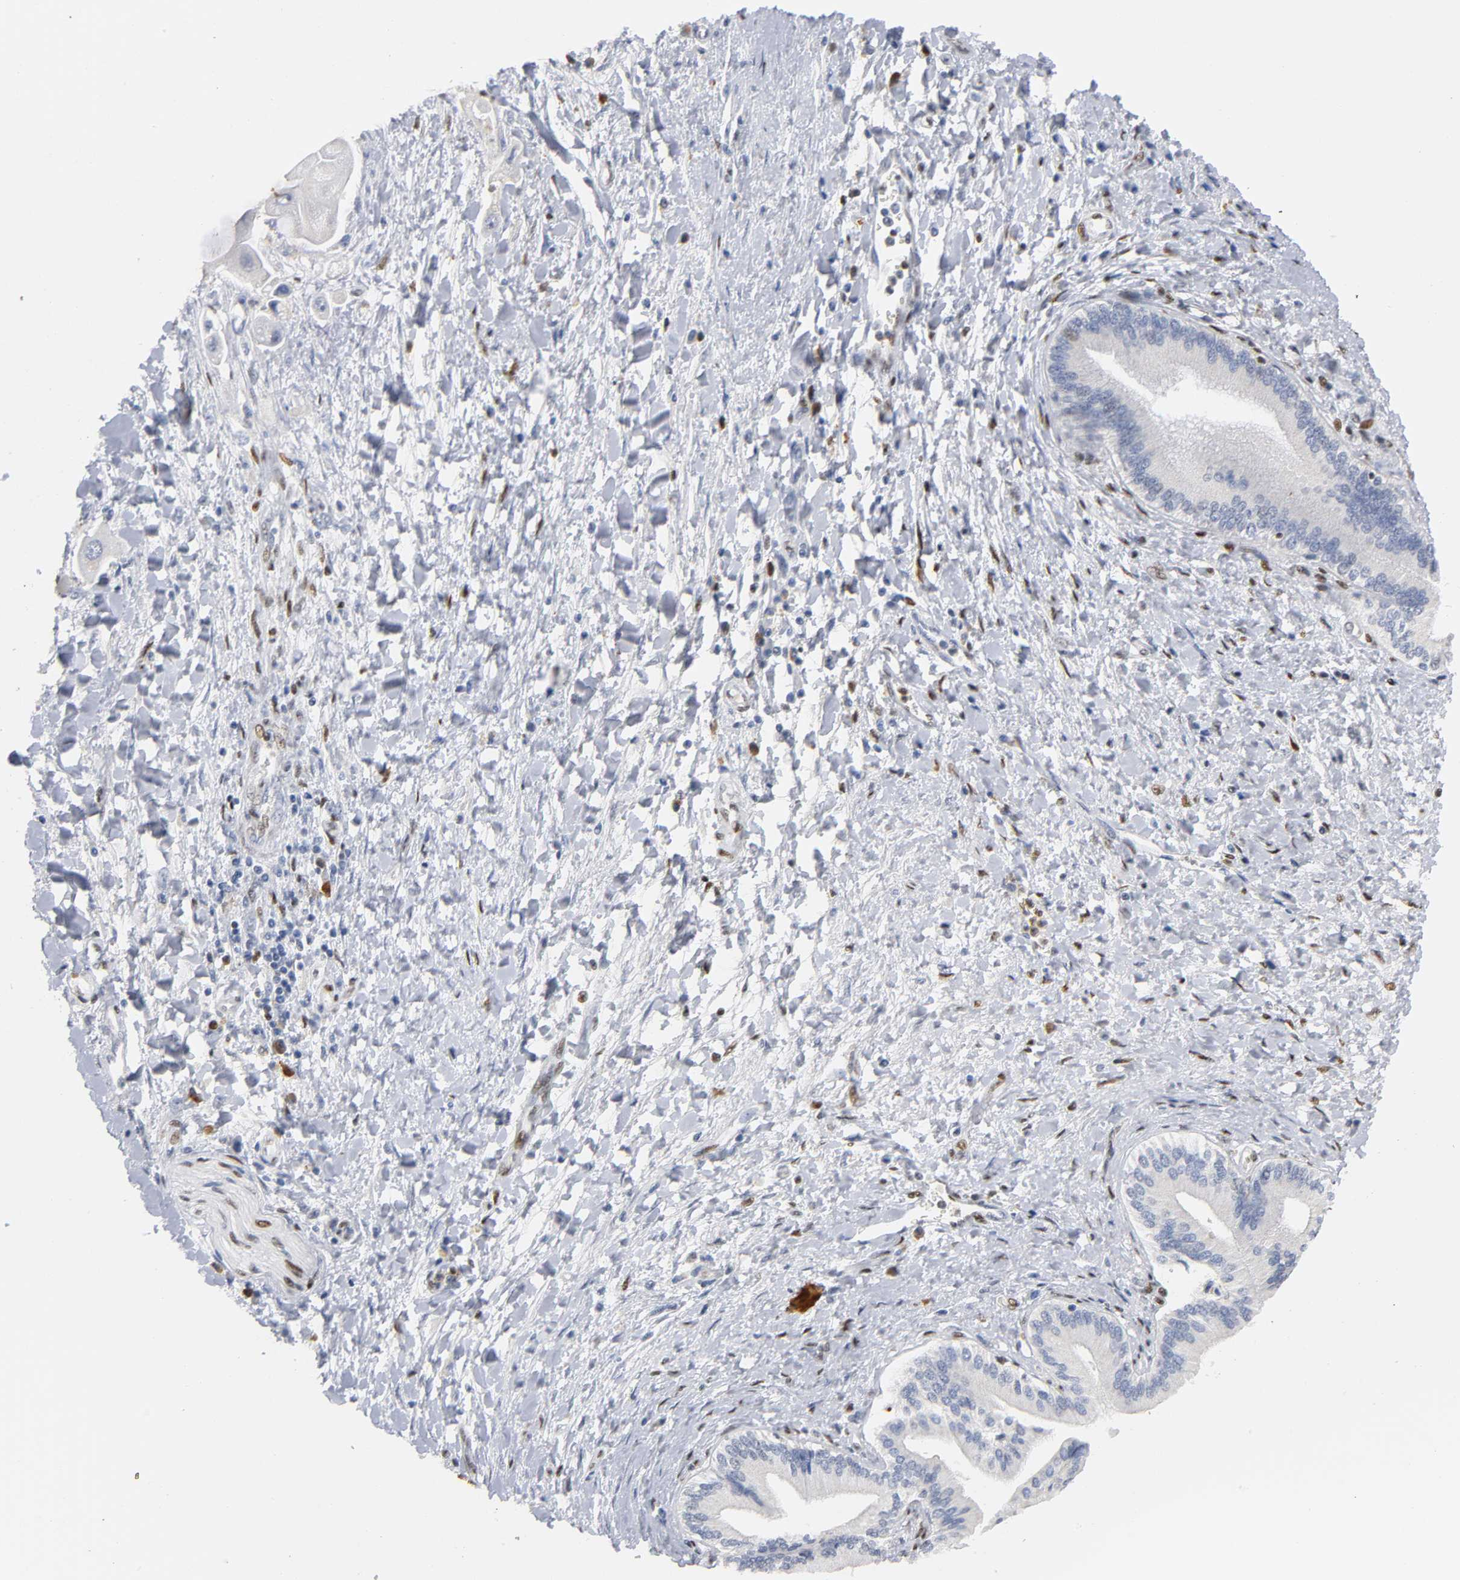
{"staining": {"intensity": "moderate", "quantity": ">75%", "location": "cytoplasmic/membranous,nuclear"}, "tissue": "adipose tissue", "cell_type": "Adipocytes", "image_type": "normal", "snomed": [{"axis": "morphology", "description": "Normal tissue, NOS"}, {"axis": "morphology", "description": "Cholangiocarcinoma"}, {"axis": "topography", "description": "Liver"}, {"axis": "topography", "description": "Peripheral nerve tissue"}], "caption": "Moderate cytoplasmic/membranous,nuclear protein staining is appreciated in about >75% of adipocytes in adipose tissue. (Stains: DAB (3,3'-diaminobenzidine) in brown, nuclei in blue, Microscopy: brightfield microscopy at high magnification).", "gene": "CREBBP", "patient": {"sex": "male", "age": 50}}